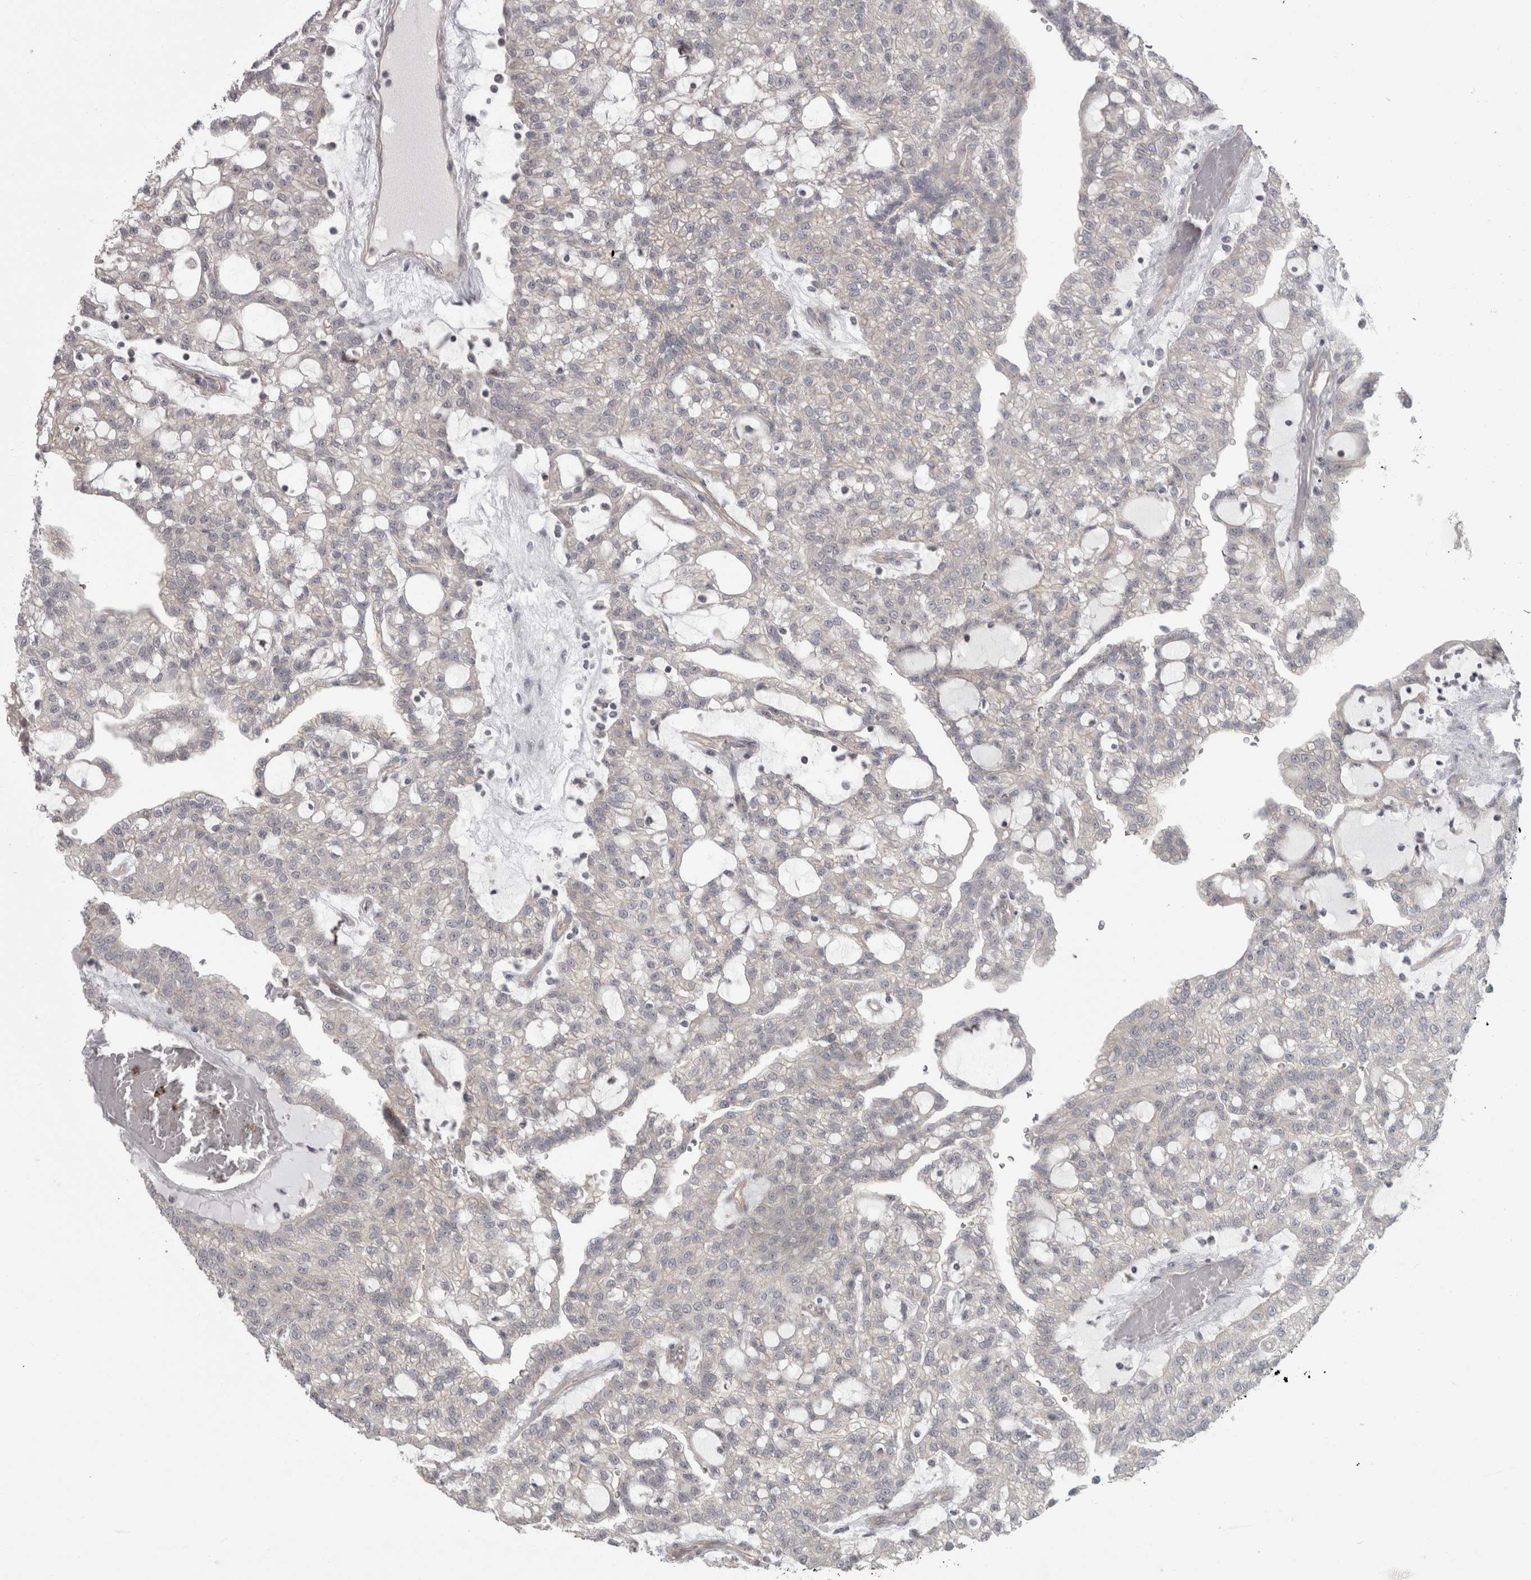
{"staining": {"intensity": "negative", "quantity": "none", "location": "none"}, "tissue": "renal cancer", "cell_type": "Tumor cells", "image_type": "cancer", "snomed": [{"axis": "morphology", "description": "Adenocarcinoma, NOS"}, {"axis": "topography", "description": "Kidney"}], "caption": "DAB immunohistochemical staining of human renal adenocarcinoma exhibits no significant expression in tumor cells.", "gene": "PPP1R12B", "patient": {"sex": "male", "age": 63}}